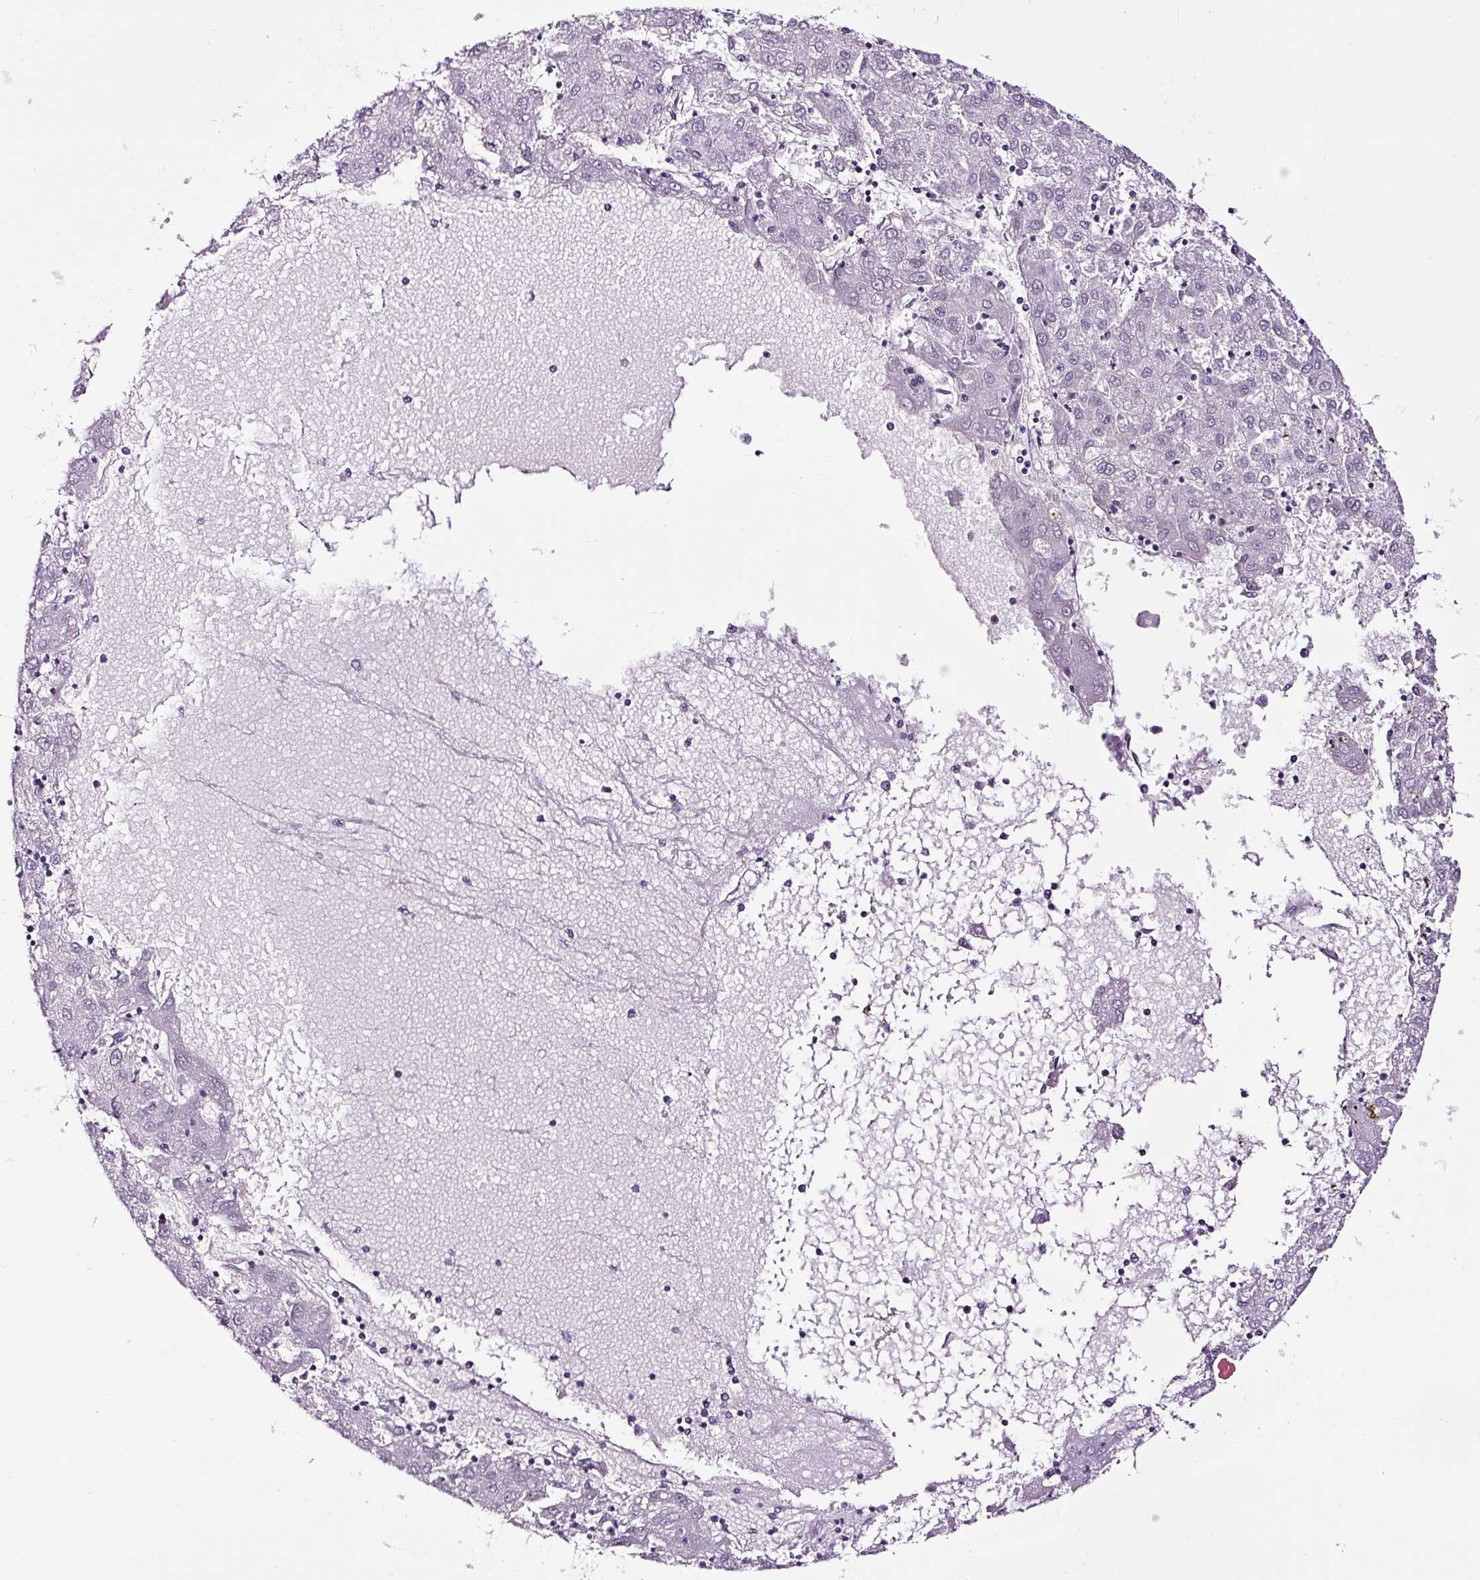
{"staining": {"intensity": "negative", "quantity": "none", "location": "none"}, "tissue": "liver cancer", "cell_type": "Tumor cells", "image_type": "cancer", "snomed": [{"axis": "morphology", "description": "Carcinoma, Hepatocellular, NOS"}, {"axis": "topography", "description": "Liver"}], "caption": "A micrograph of liver hepatocellular carcinoma stained for a protein exhibits no brown staining in tumor cells.", "gene": "NPHS2", "patient": {"sex": "male", "age": 72}}